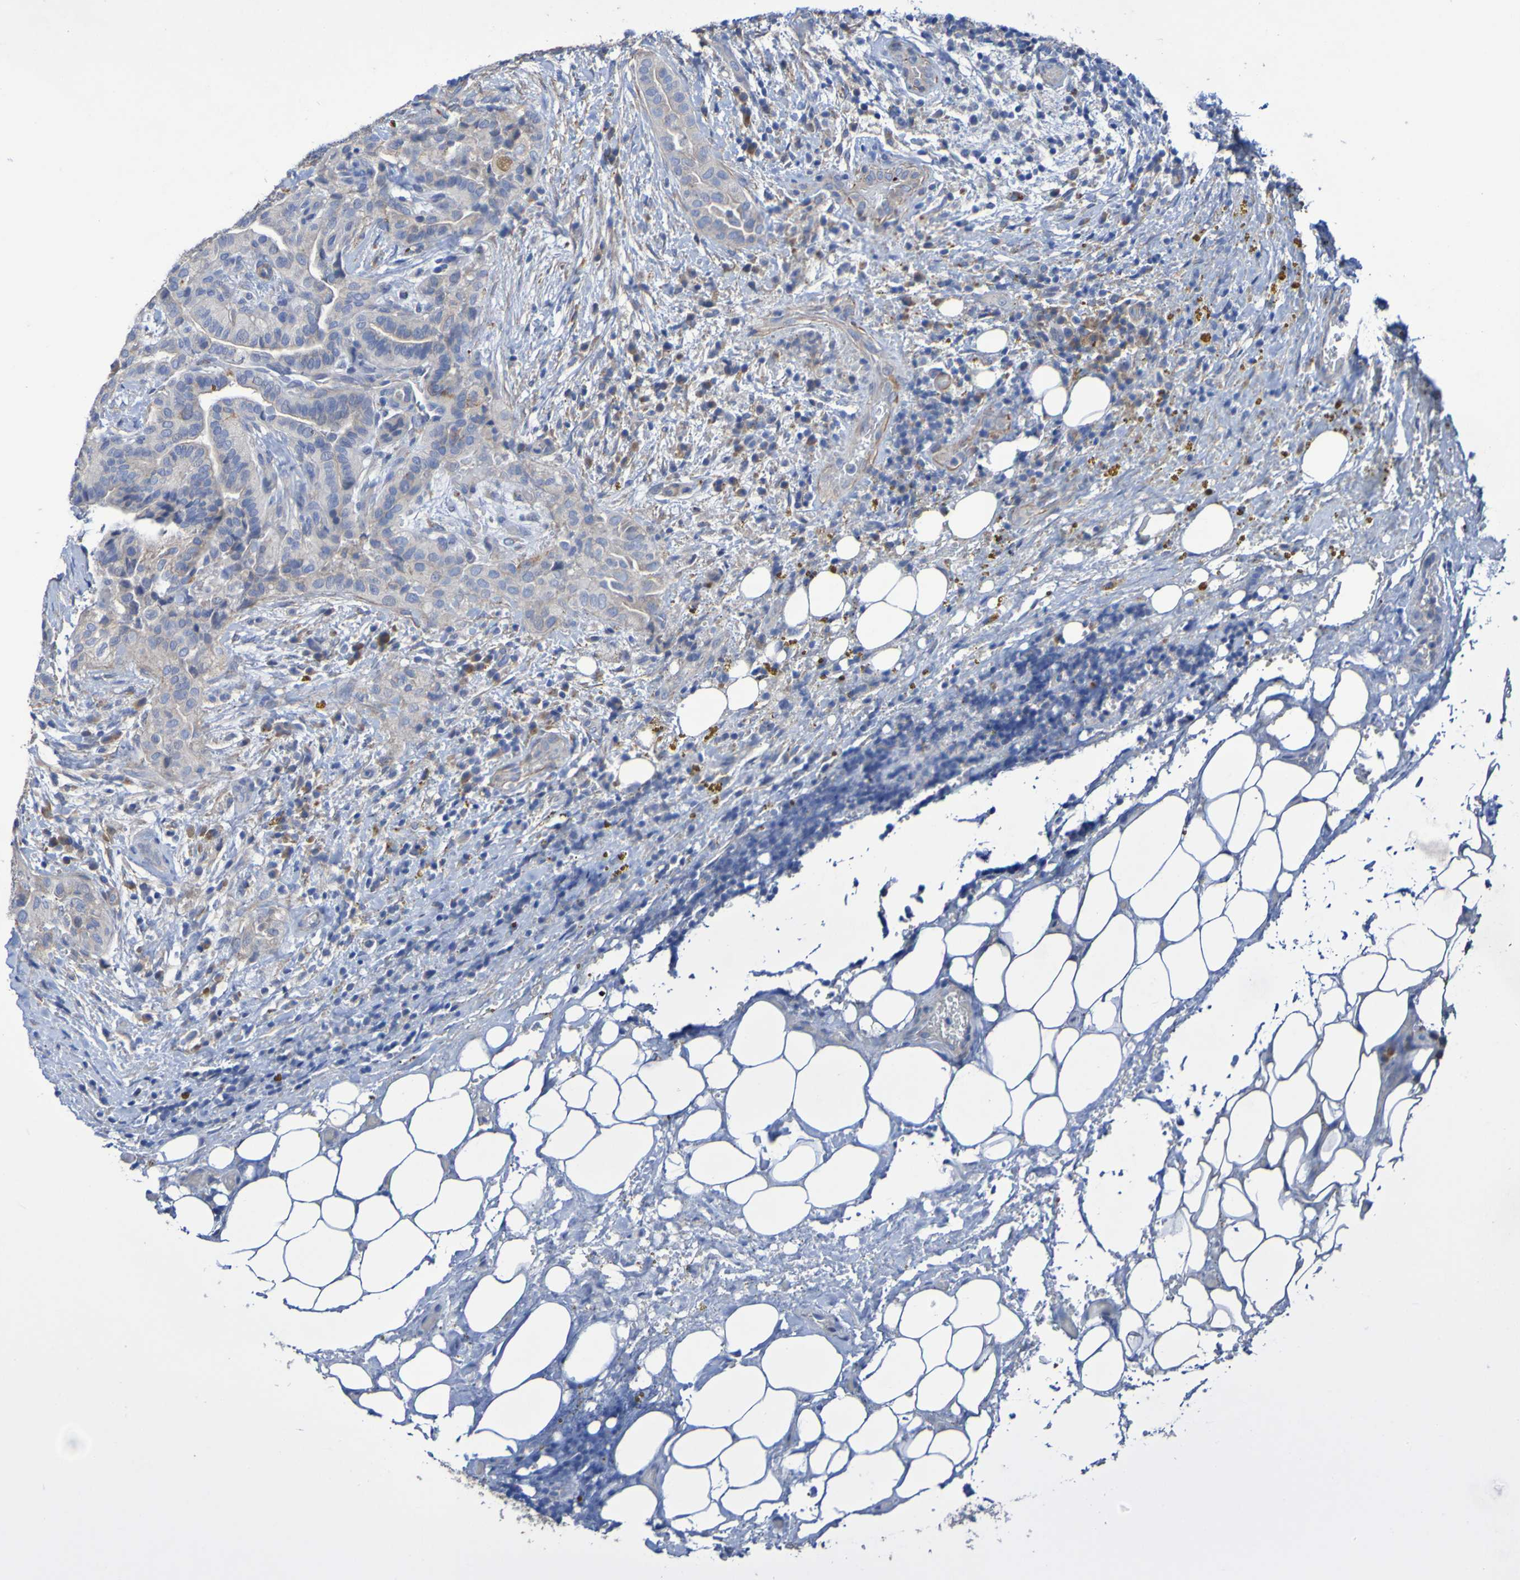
{"staining": {"intensity": "weak", "quantity": "<25%", "location": "cytoplasmic/membranous"}, "tissue": "thyroid cancer", "cell_type": "Tumor cells", "image_type": "cancer", "snomed": [{"axis": "morphology", "description": "Papillary adenocarcinoma, NOS"}, {"axis": "topography", "description": "Thyroid gland"}], "caption": "This is an immunohistochemistry histopathology image of thyroid cancer (papillary adenocarcinoma). There is no positivity in tumor cells.", "gene": "SRPRB", "patient": {"sex": "male", "age": 77}}